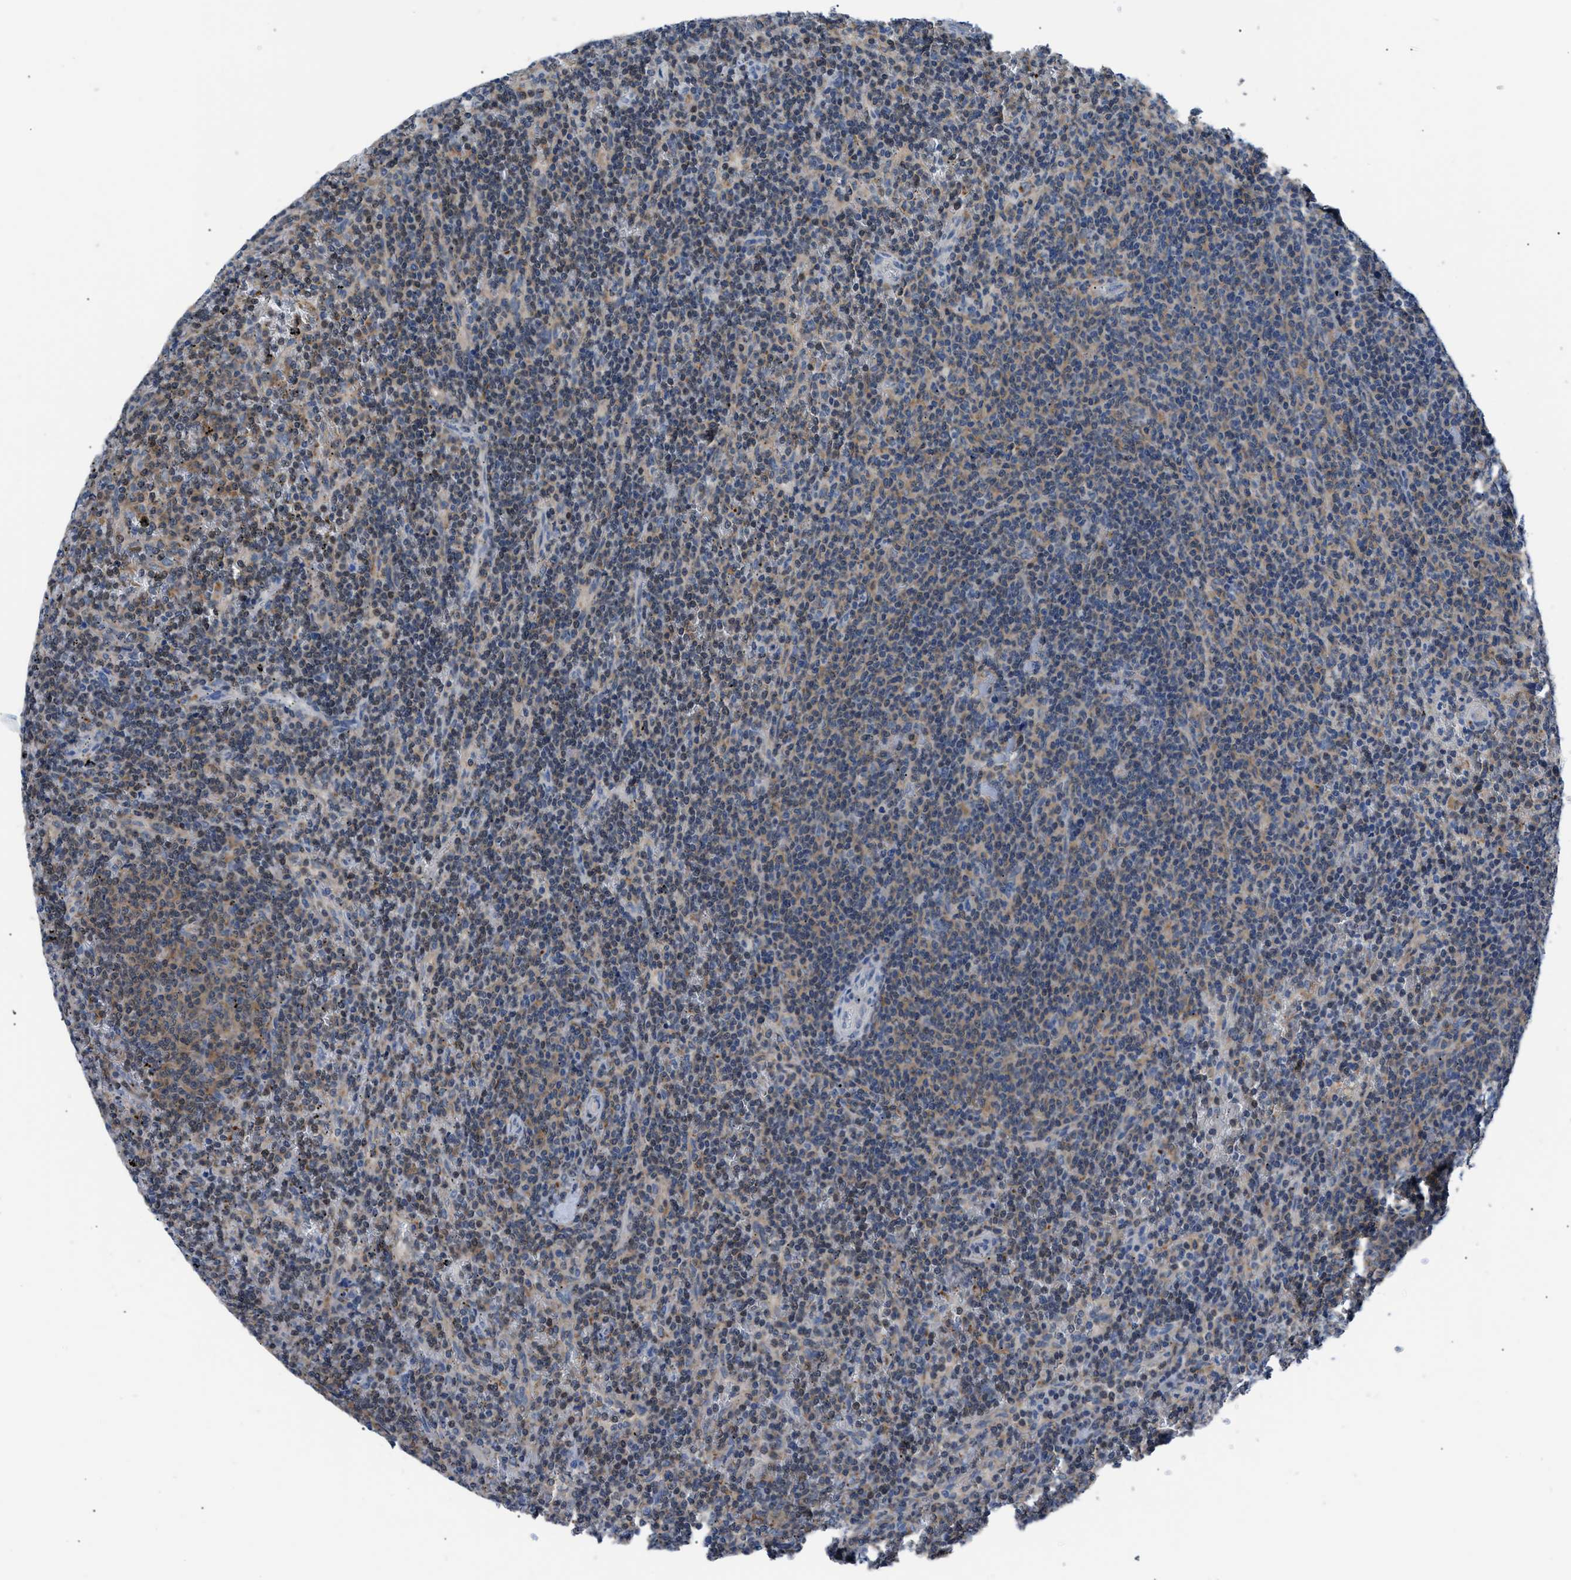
{"staining": {"intensity": "weak", "quantity": "25%-75%", "location": "cytoplasmic/membranous,nuclear"}, "tissue": "lymphoma", "cell_type": "Tumor cells", "image_type": "cancer", "snomed": [{"axis": "morphology", "description": "Malignant lymphoma, non-Hodgkin's type, Low grade"}, {"axis": "topography", "description": "Spleen"}], "caption": "Malignant lymphoma, non-Hodgkin's type (low-grade) stained with immunohistochemistry displays weak cytoplasmic/membranous and nuclear positivity in about 25%-75% of tumor cells.", "gene": "TMEM45B", "patient": {"sex": "female", "age": 50}}